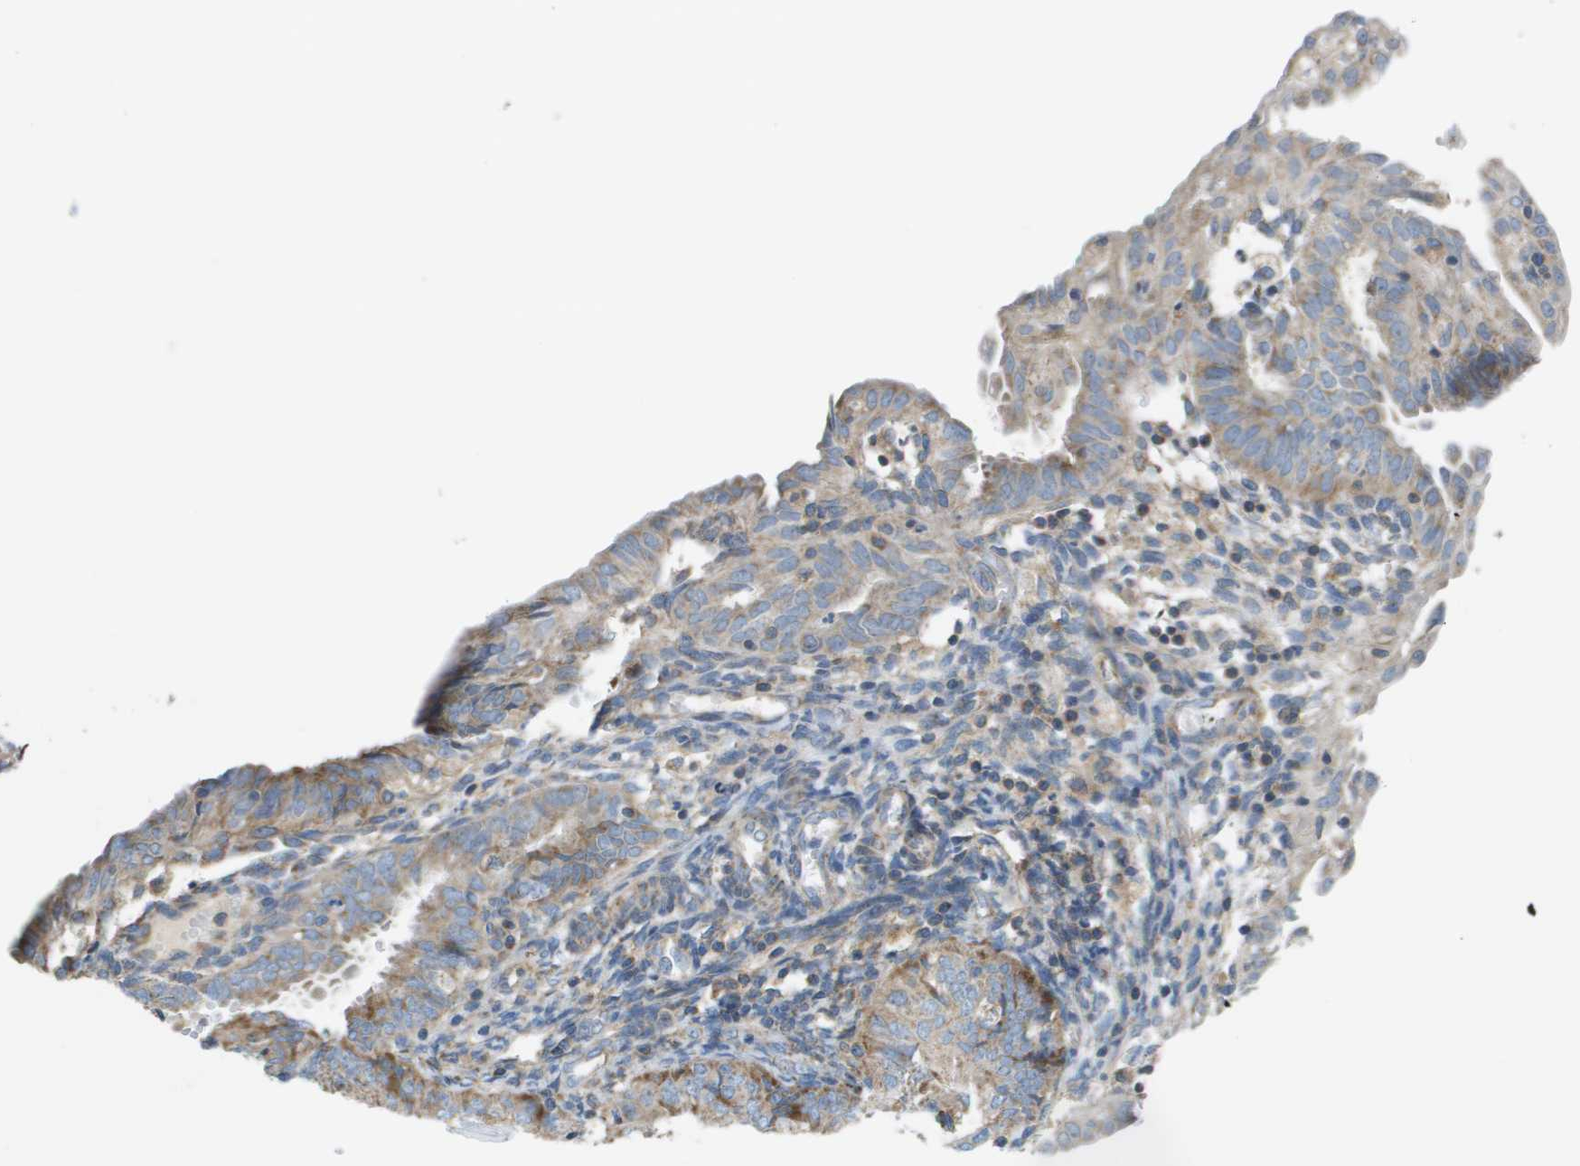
{"staining": {"intensity": "moderate", "quantity": ">75%", "location": "cytoplasmic/membranous"}, "tissue": "endometrial cancer", "cell_type": "Tumor cells", "image_type": "cancer", "snomed": [{"axis": "morphology", "description": "Adenocarcinoma, NOS"}, {"axis": "topography", "description": "Endometrium"}], "caption": "Endometrial adenocarcinoma stained with DAB immunohistochemistry (IHC) displays medium levels of moderate cytoplasmic/membranous expression in approximately >75% of tumor cells.", "gene": "TAOK3", "patient": {"sex": "female", "age": 58}}